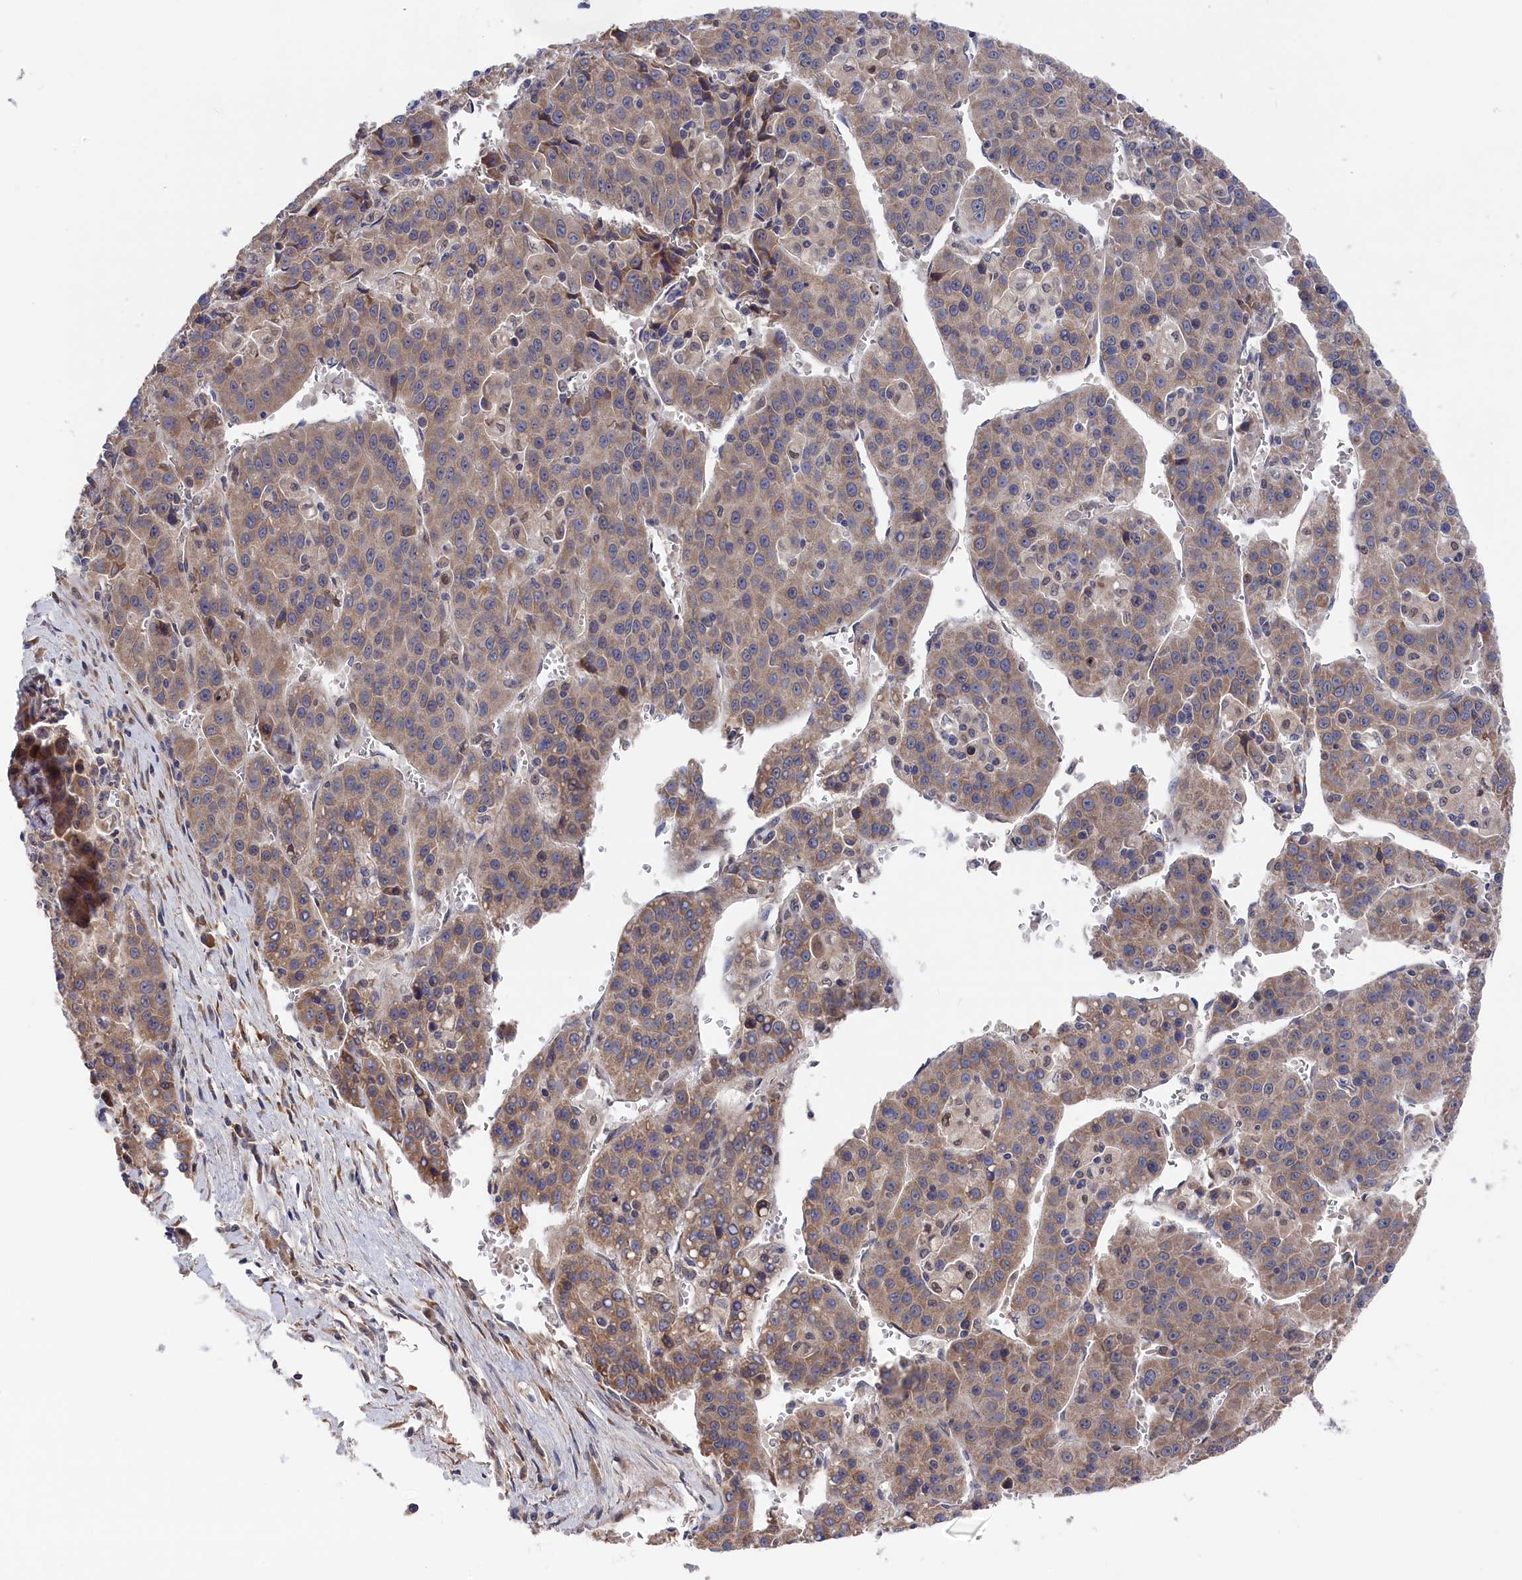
{"staining": {"intensity": "weak", "quantity": ">75%", "location": "cytoplasmic/membranous"}, "tissue": "liver cancer", "cell_type": "Tumor cells", "image_type": "cancer", "snomed": [{"axis": "morphology", "description": "Carcinoma, Hepatocellular, NOS"}, {"axis": "topography", "description": "Liver"}], "caption": "Hepatocellular carcinoma (liver) stained for a protein (brown) demonstrates weak cytoplasmic/membranous positive expression in approximately >75% of tumor cells.", "gene": "CYB5D2", "patient": {"sex": "female", "age": 53}}